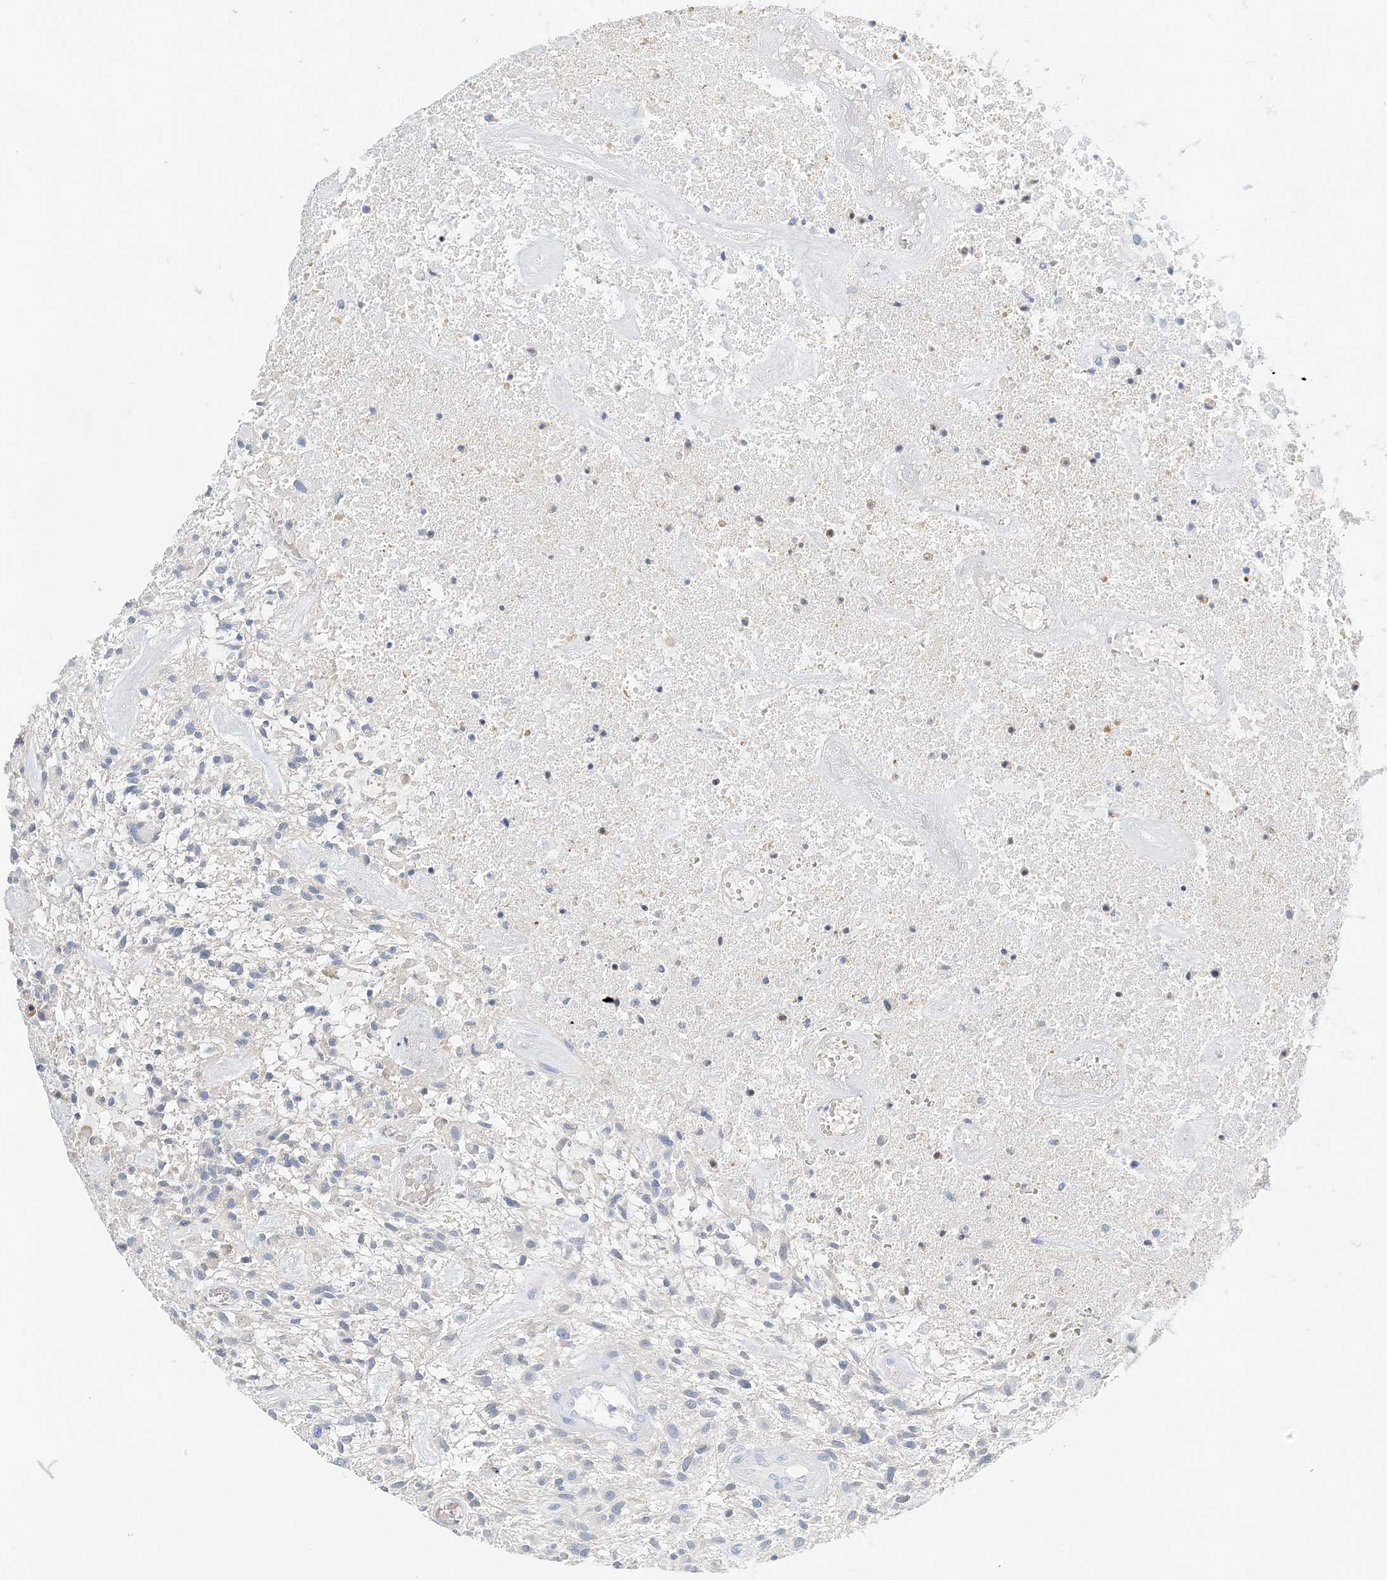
{"staining": {"intensity": "negative", "quantity": "none", "location": "none"}, "tissue": "glioma", "cell_type": "Tumor cells", "image_type": "cancer", "snomed": [{"axis": "morphology", "description": "Glioma, malignant, High grade"}, {"axis": "topography", "description": "Brain"}], "caption": "Immunohistochemistry of human high-grade glioma (malignant) exhibits no positivity in tumor cells.", "gene": "VILL", "patient": {"sex": "male", "age": 47}}